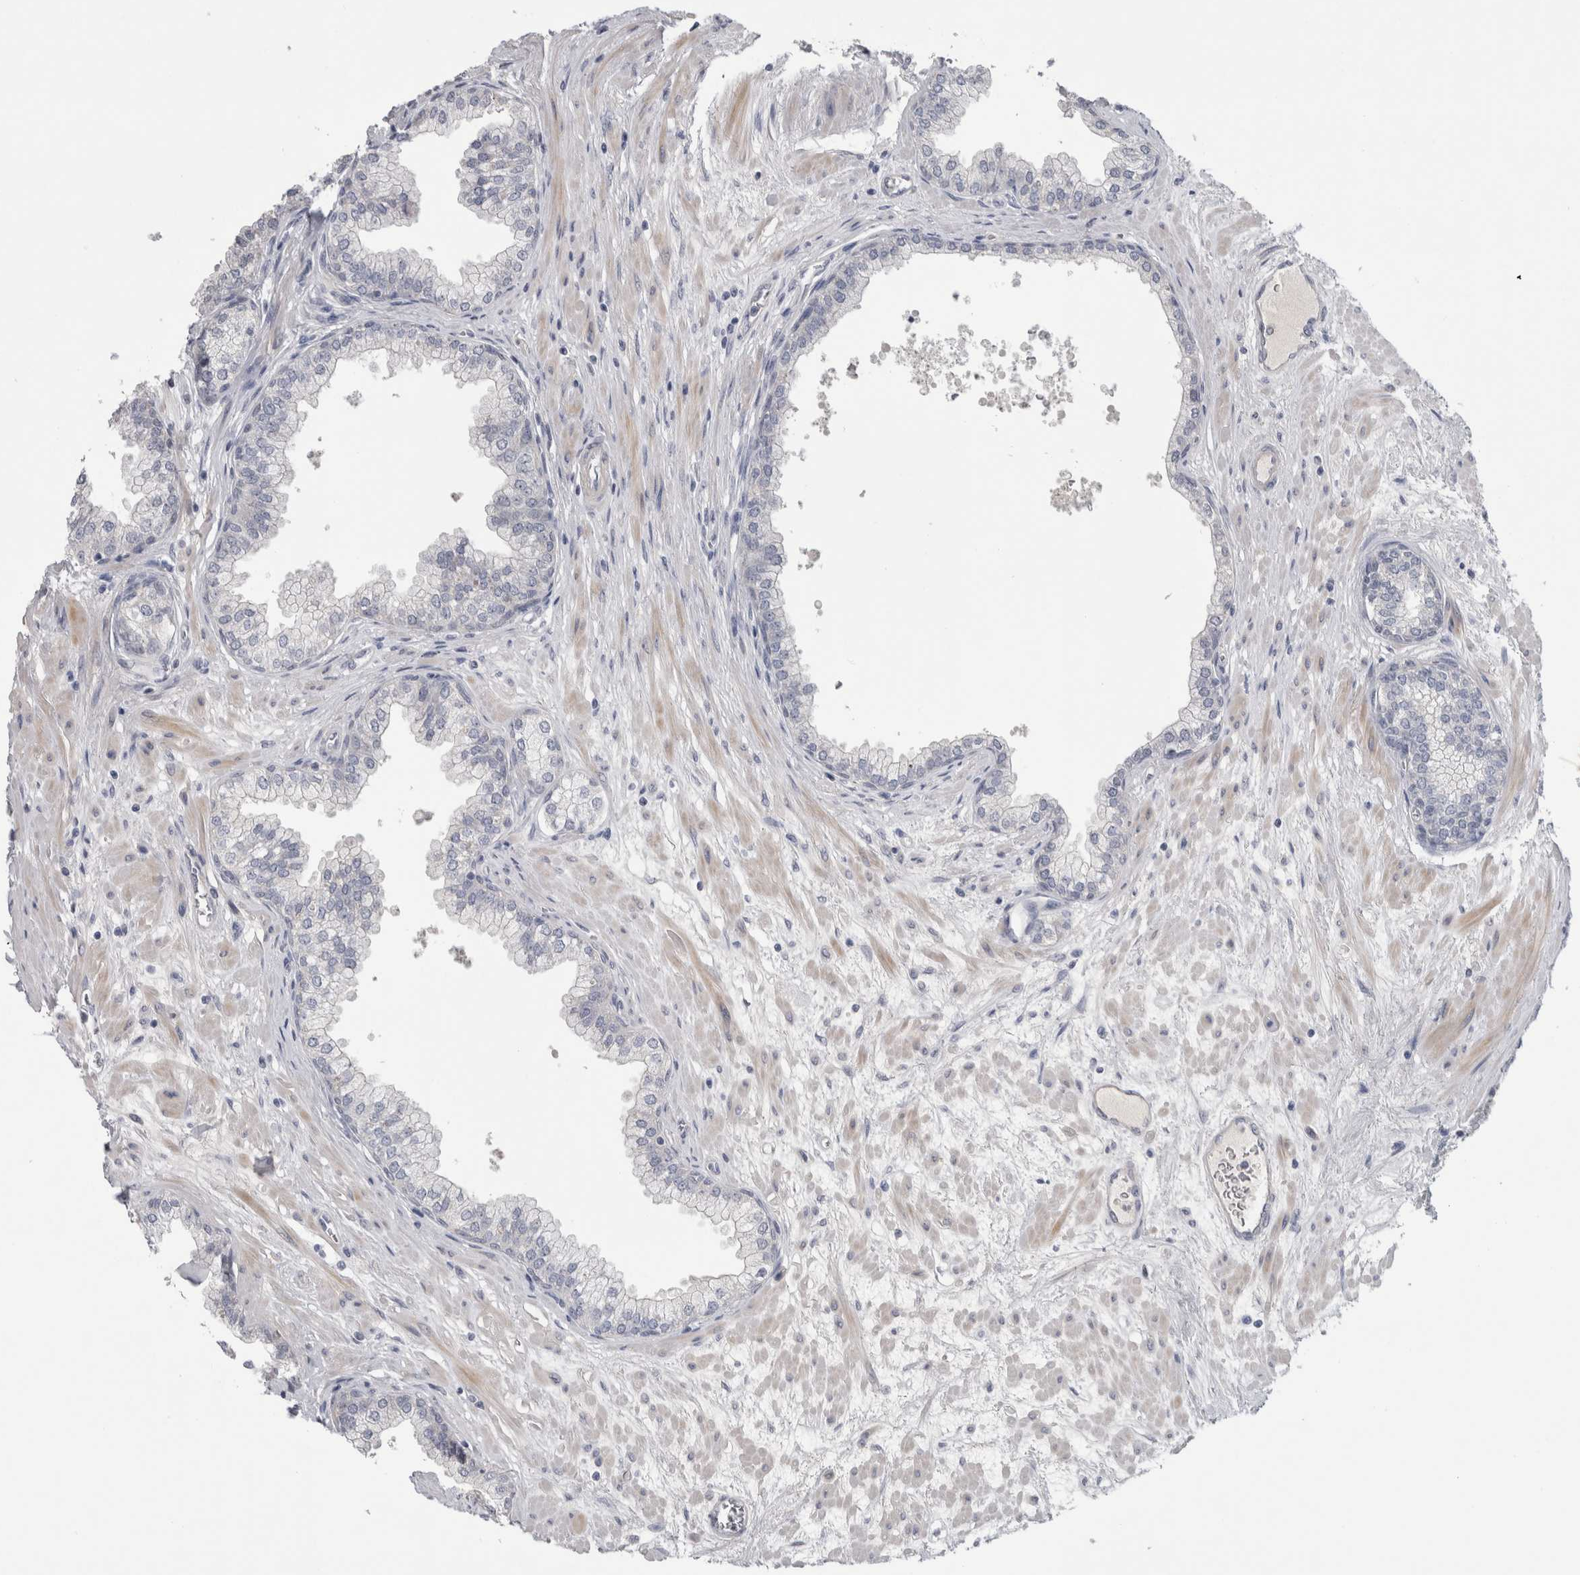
{"staining": {"intensity": "negative", "quantity": "none", "location": "none"}, "tissue": "prostate", "cell_type": "Glandular cells", "image_type": "normal", "snomed": [{"axis": "morphology", "description": "Normal tissue, NOS"}, {"axis": "morphology", "description": "Urothelial carcinoma, Low grade"}, {"axis": "topography", "description": "Urinary bladder"}, {"axis": "topography", "description": "Prostate"}], "caption": "Prostate was stained to show a protein in brown. There is no significant staining in glandular cells.", "gene": "ADAM2", "patient": {"sex": "male", "age": 60}}